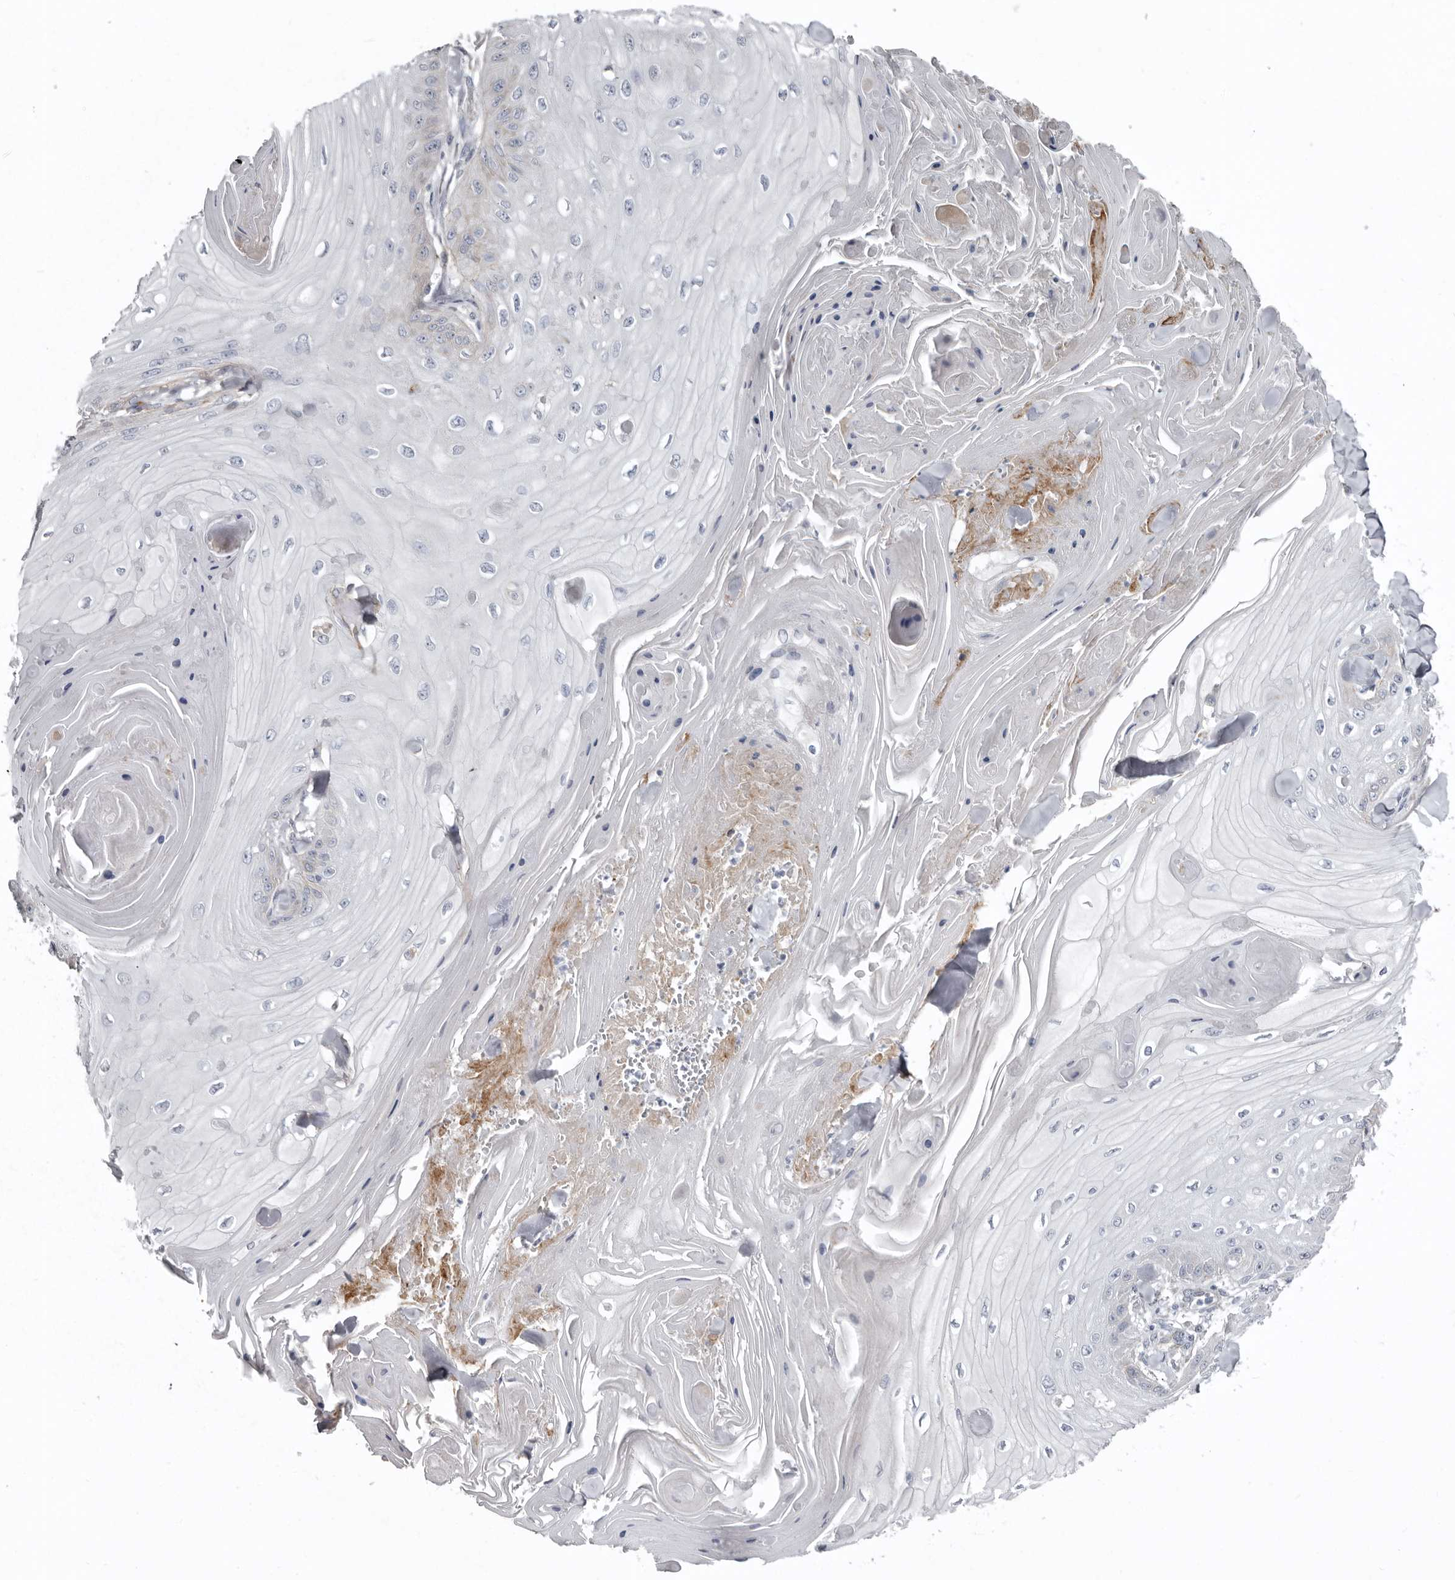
{"staining": {"intensity": "negative", "quantity": "none", "location": "none"}, "tissue": "skin cancer", "cell_type": "Tumor cells", "image_type": "cancer", "snomed": [{"axis": "morphology", "description": "Squamous cell carcinoma, NOS"}, {"axis": "topography", "description": "Skin"}], "caption": "Immunohistochemical staining of human skin squamous cell carcinoma displays no significant positivity in tumor cells.", "gene": "ZNF114", "patient": {"sex": "male", "age": 74}}